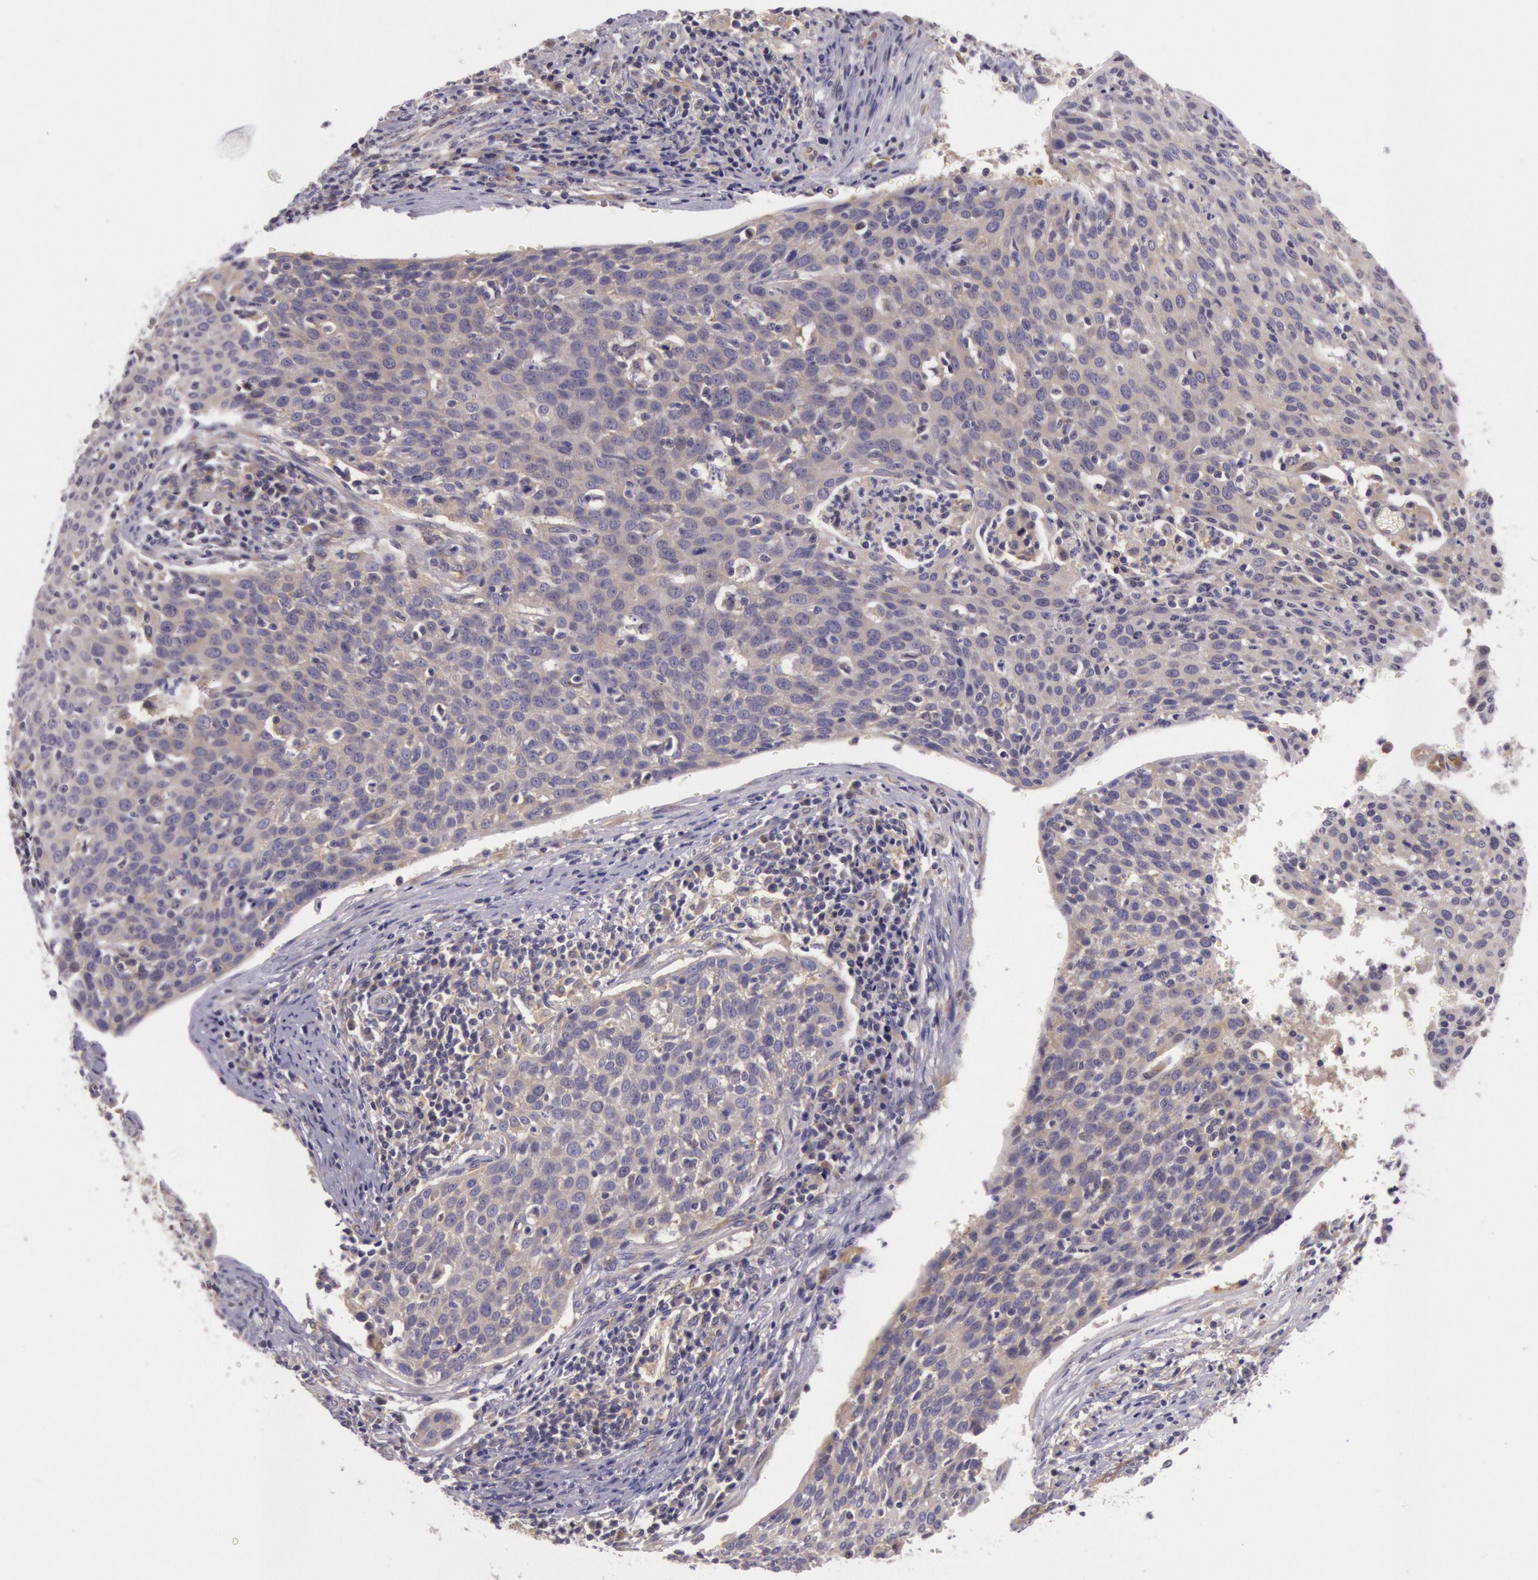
{"staining": {"intensity": "weak", "quantity": ">75%", "location": "cytoplasmic/membranous"}, "tissue": "cervical cancer", "cell_type": "Tumor cells", "image_type": "cancer", "snomed": [{"axis": "morphology", "description": "Squamous cell carcinoma, NOS"}, {"axis": "topography", "description": "Cervix"}], "caption": "Cervical cancer (squamous cell carcinoma) stained with a protein marker demonstrates weak staining in tumor cells.", "gene": "CHUK", "patient": {"sex": "female", "age": 38}}